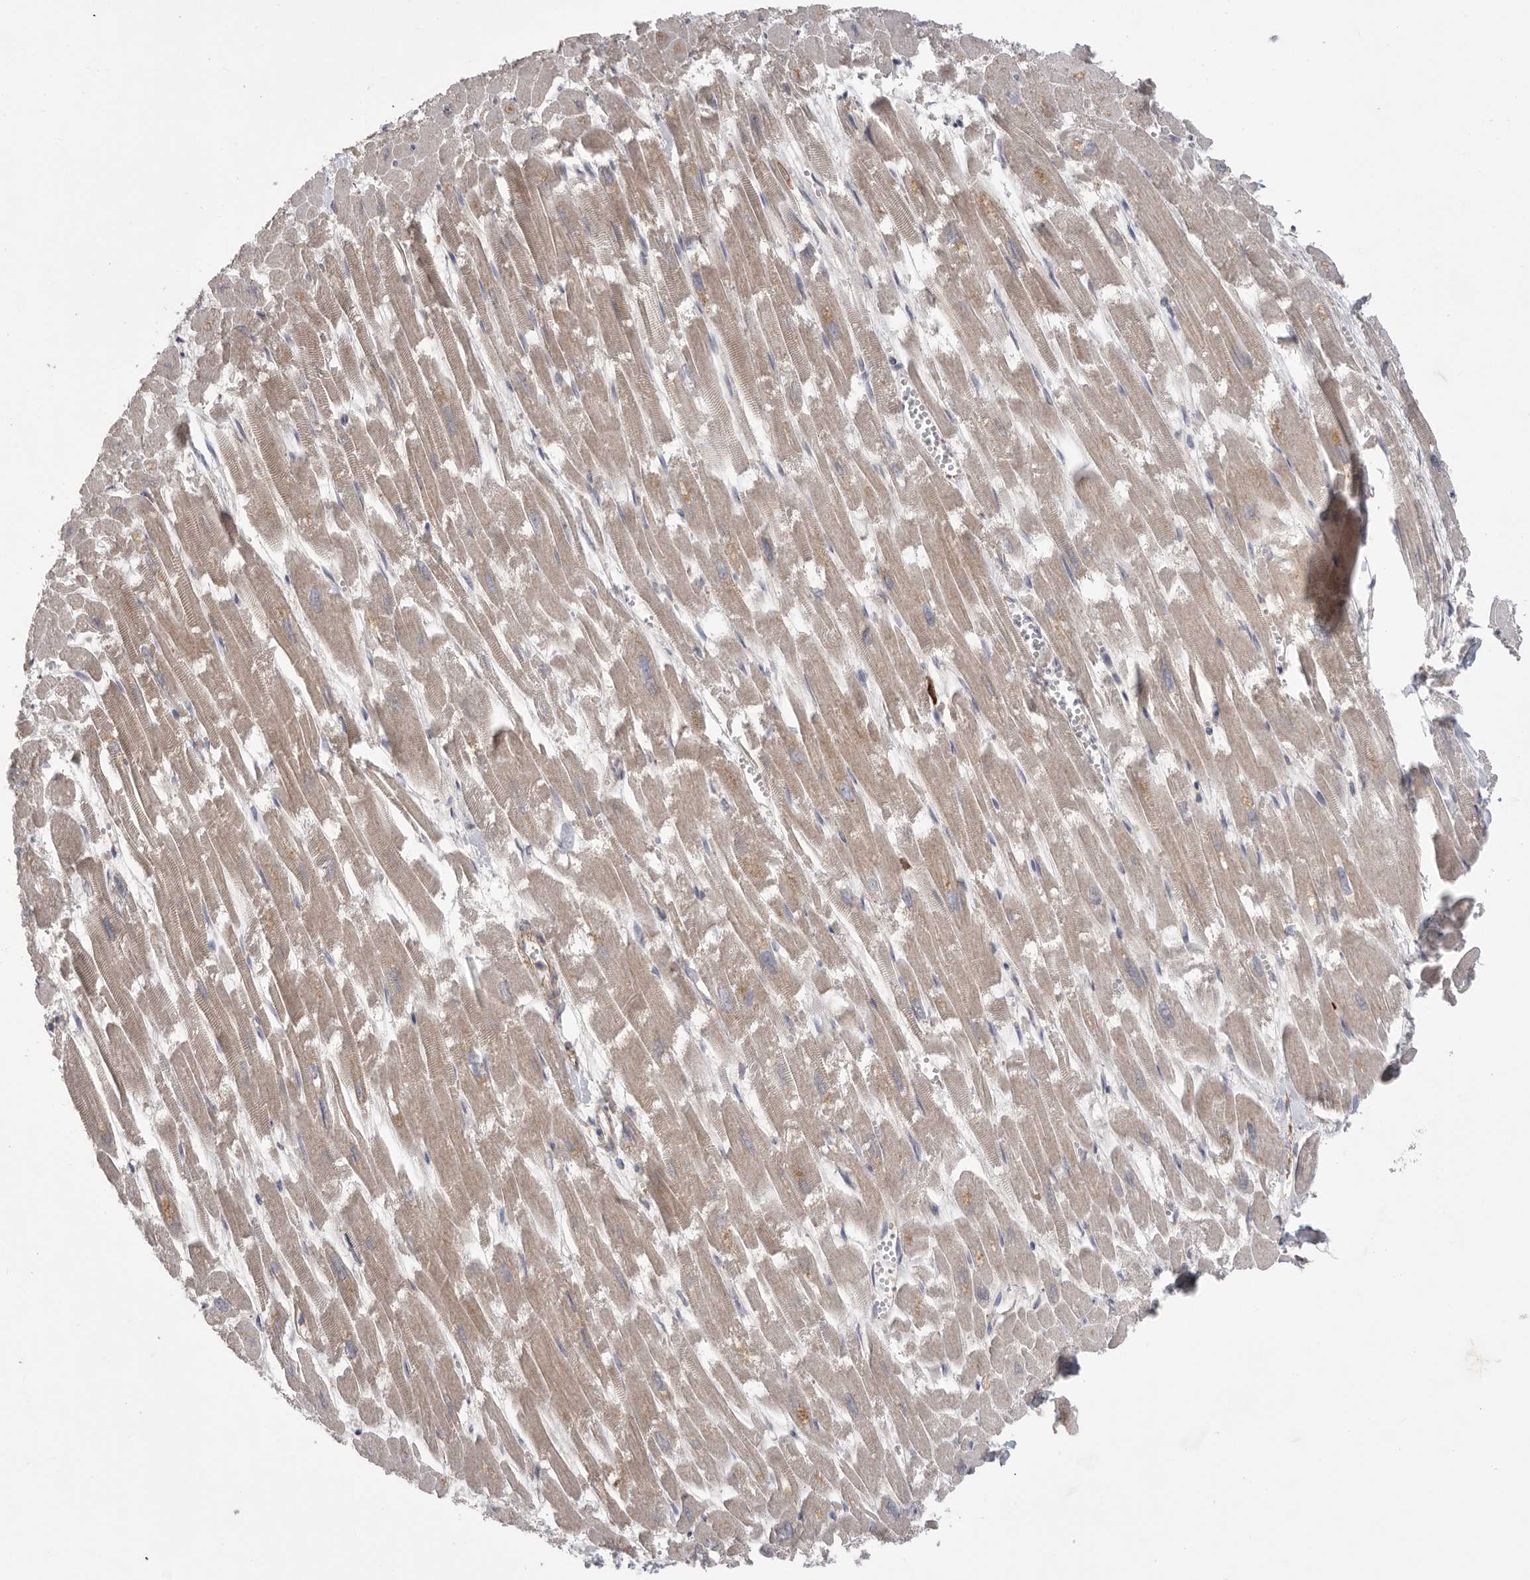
{"staining": {"intensity": "weak", "quantity": "25%-75%", "location": "cytoplasmic/membranous"}, "tissue": "heart muscle", "cell_type": "Cardiomyocytes", "image_type": "normal", "snomed": [{"axis": "morphology", "description": "Normal tissue, NOS"}, {"axis": "topography", "description": "Heart"}], "caption": "Immunohistochemistry staining of benign heart muscle, which shows low levels of weak cytoplasmic/membranous expression in approximately 25%-75% of cardiomyocytes indicating weak cytoplasmic/membranous protein expression. The staining was performed using DAB (3,3'-diaminobenzidine) (brown) for protein detection and nuclei were counterstained in hematoxylin (blue).", "gene": "SIGLEC10", "patient": {"sex": "male", "age": 54}}